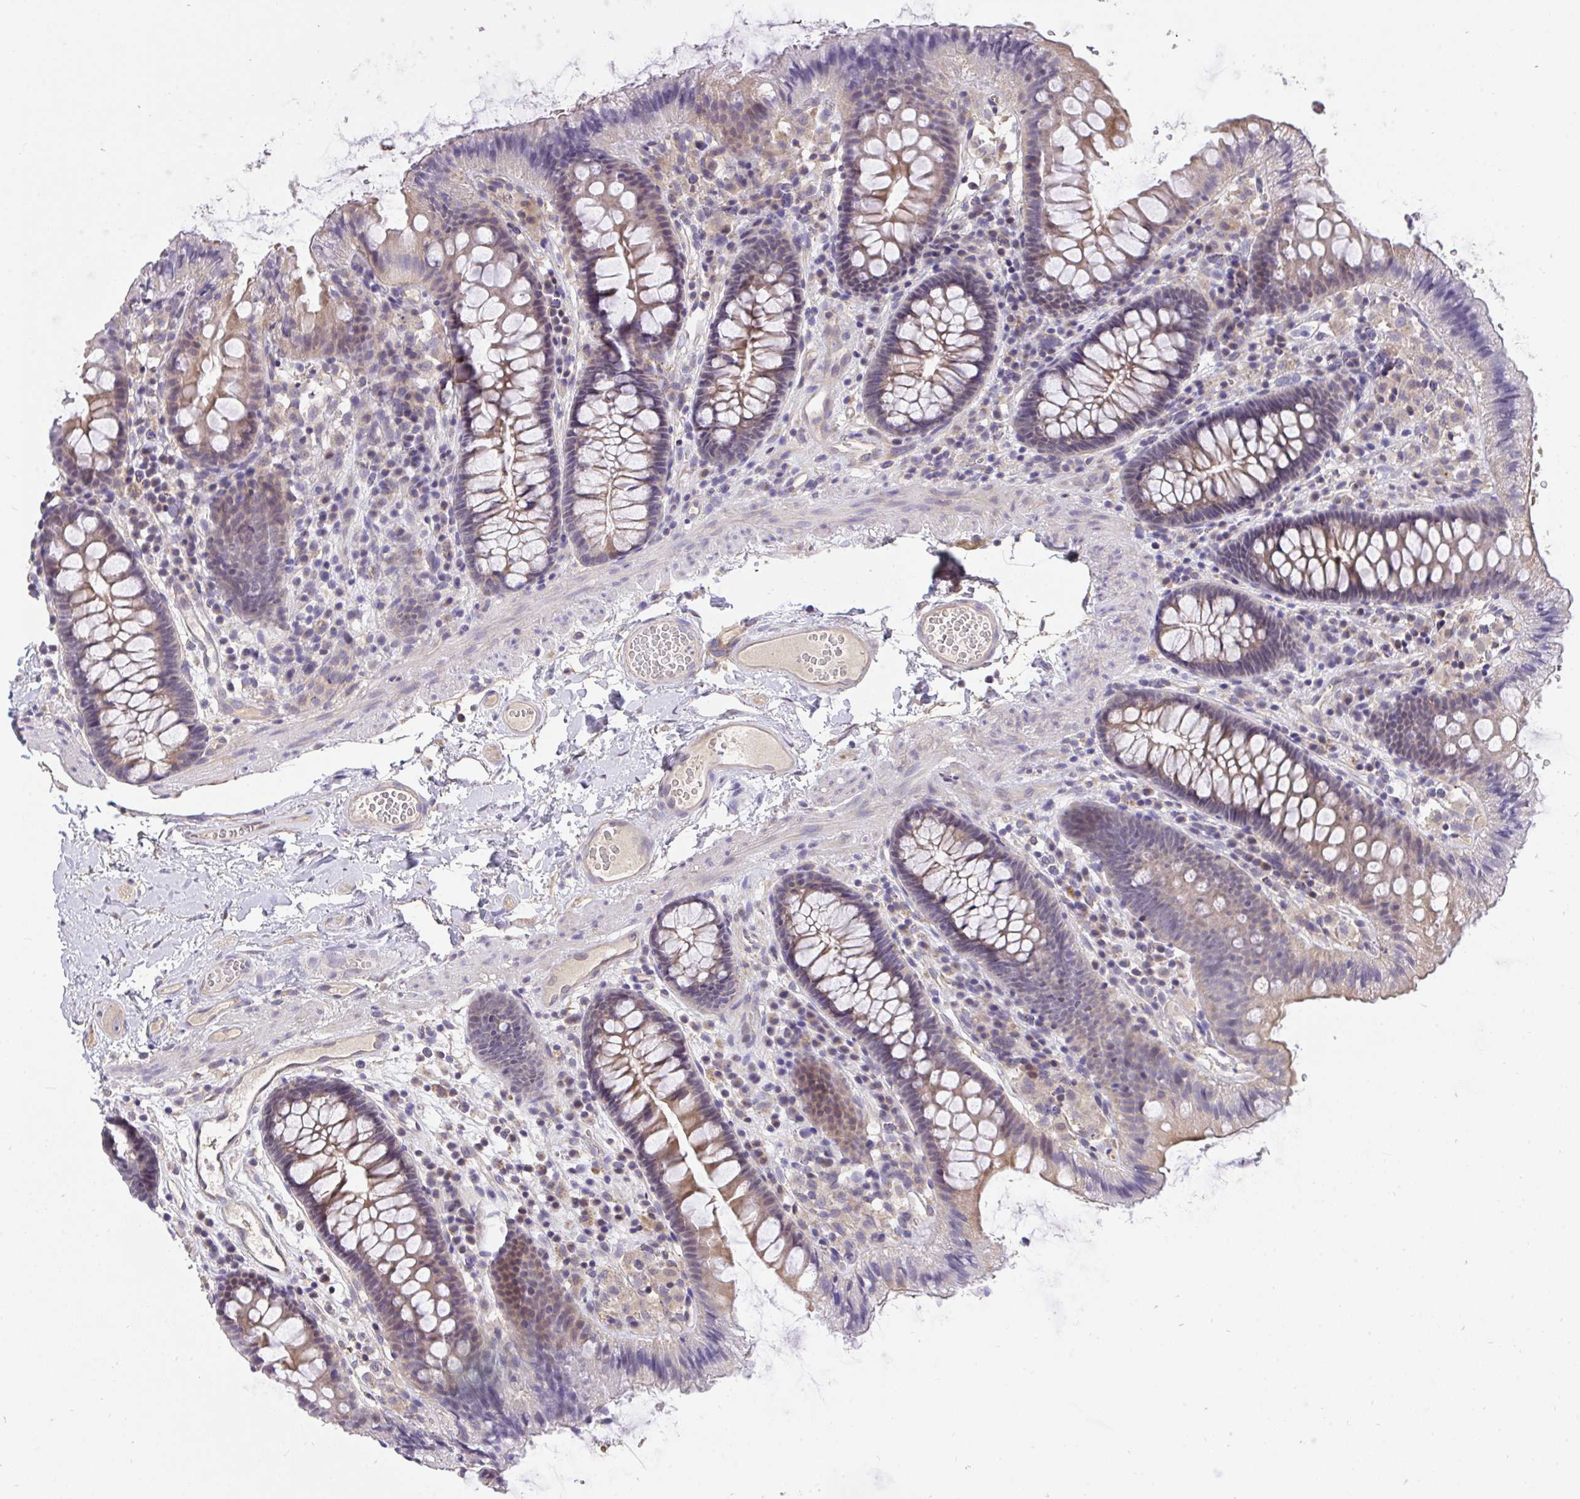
{"staining": {"intensity": "weak", "quantity": ">75%", "location": "cytoplasmic/membranous"}, "tissue": "colon", "cell_type": "Endothelial cells", "image_type": "normal", "snomed": [{"axis": "morphology", "description": "Normal tissue, NOS"}, {"axis": "topography", "description": "Colon"}], "caption": "An immunohistochemistry image of normal tissue is shown. Protein staining in brown shows weak cytoplasmic/membranous positivity in colon within endothelial cells.", "gene": "C19orf54", "patient": {"sex": "male", "age": 84}}